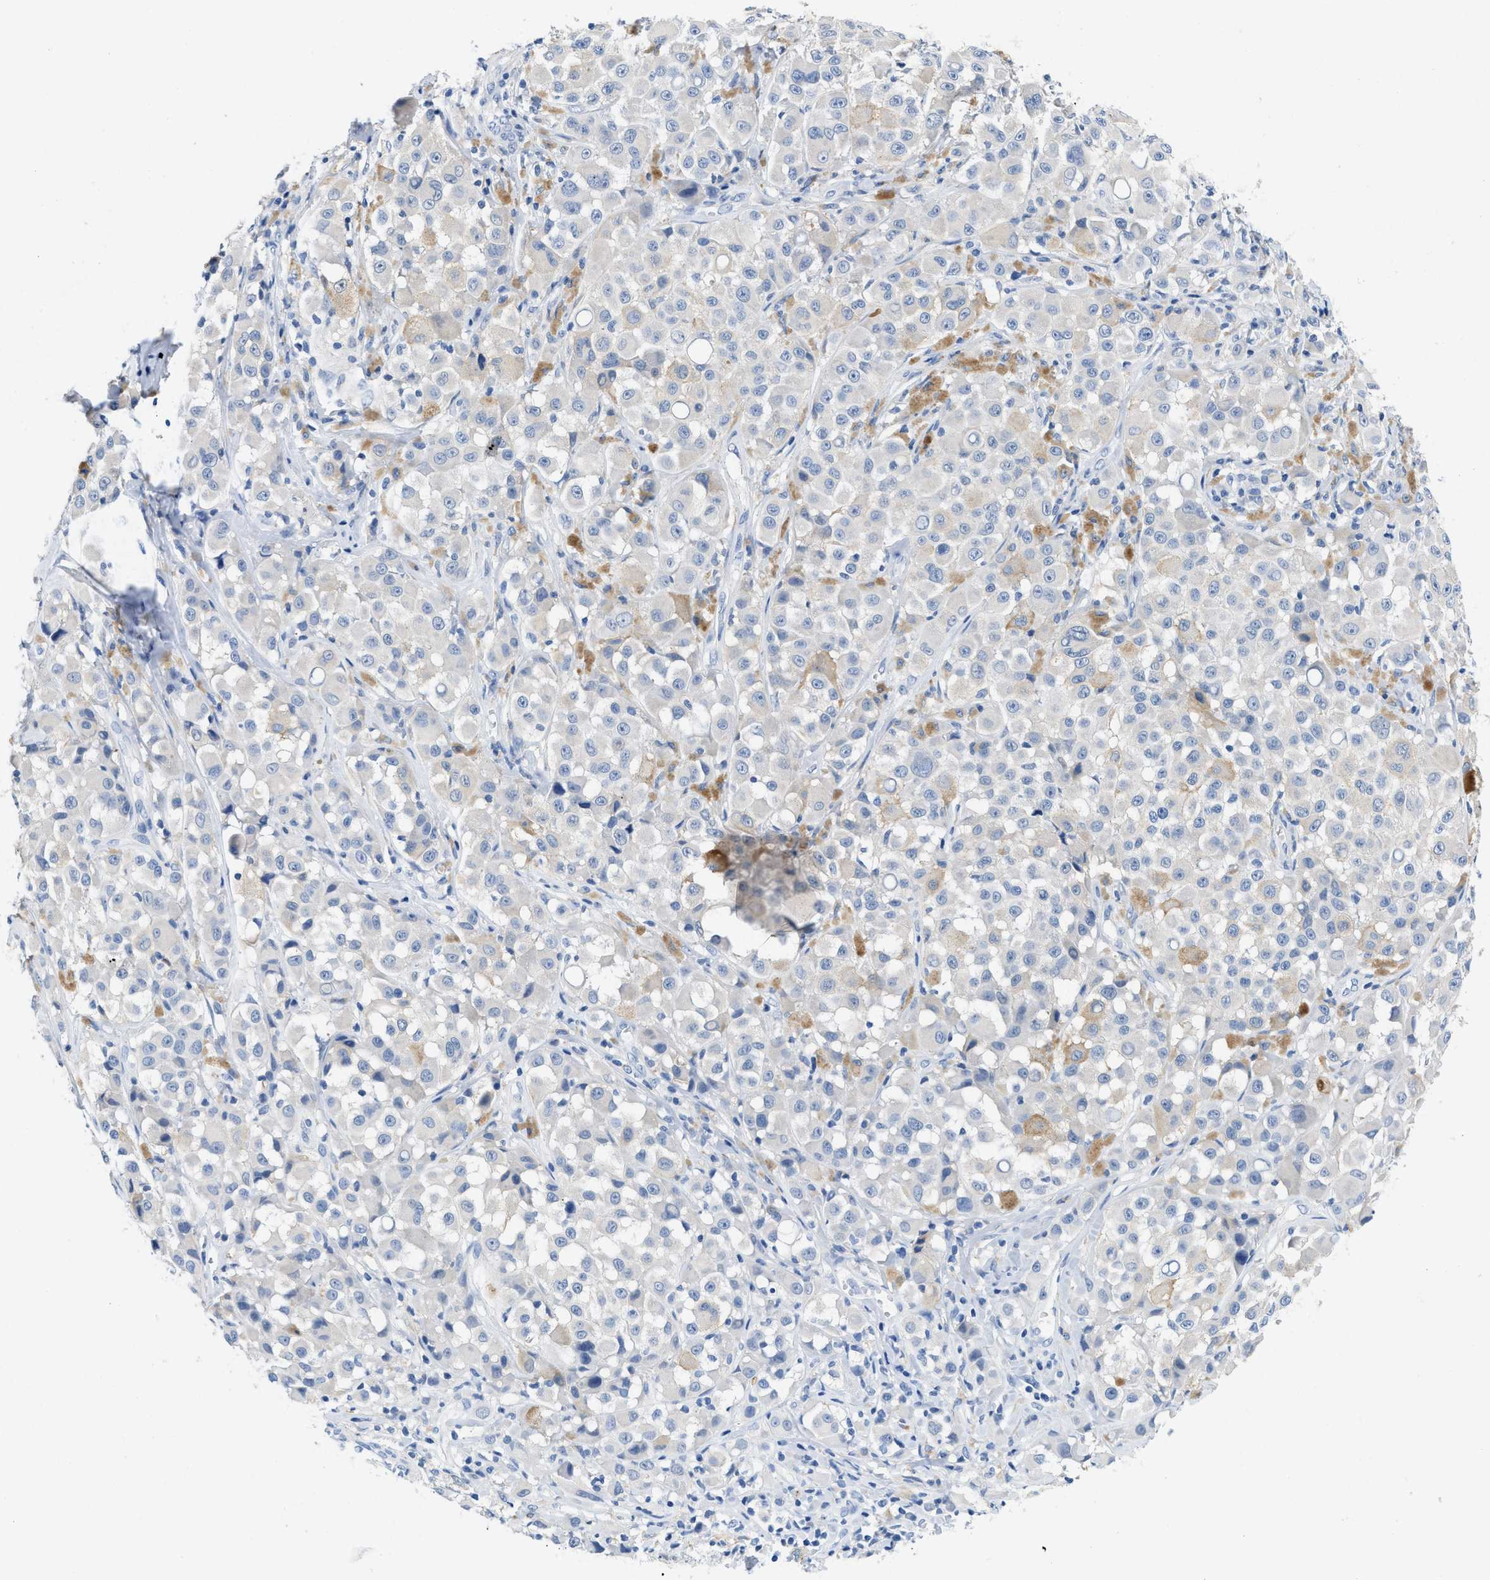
{"staining": {"intensity": "weak", "quantity": "<25%", "location": "cytoplasmic/membranous"}, "tissue": "melanoma", "cell_type": "Tumor cells", "image_type": "cancer", "snomed": [{"axis": "morphology", "description": "Malignant melanoma, NOS"}, {"axis": "topography", "description": "Skin"}], "caption": "Tumor cells show no significant positivity in melanoma.", "gene": "BPGM", "patient": {"sex": "male", "age": 84}}